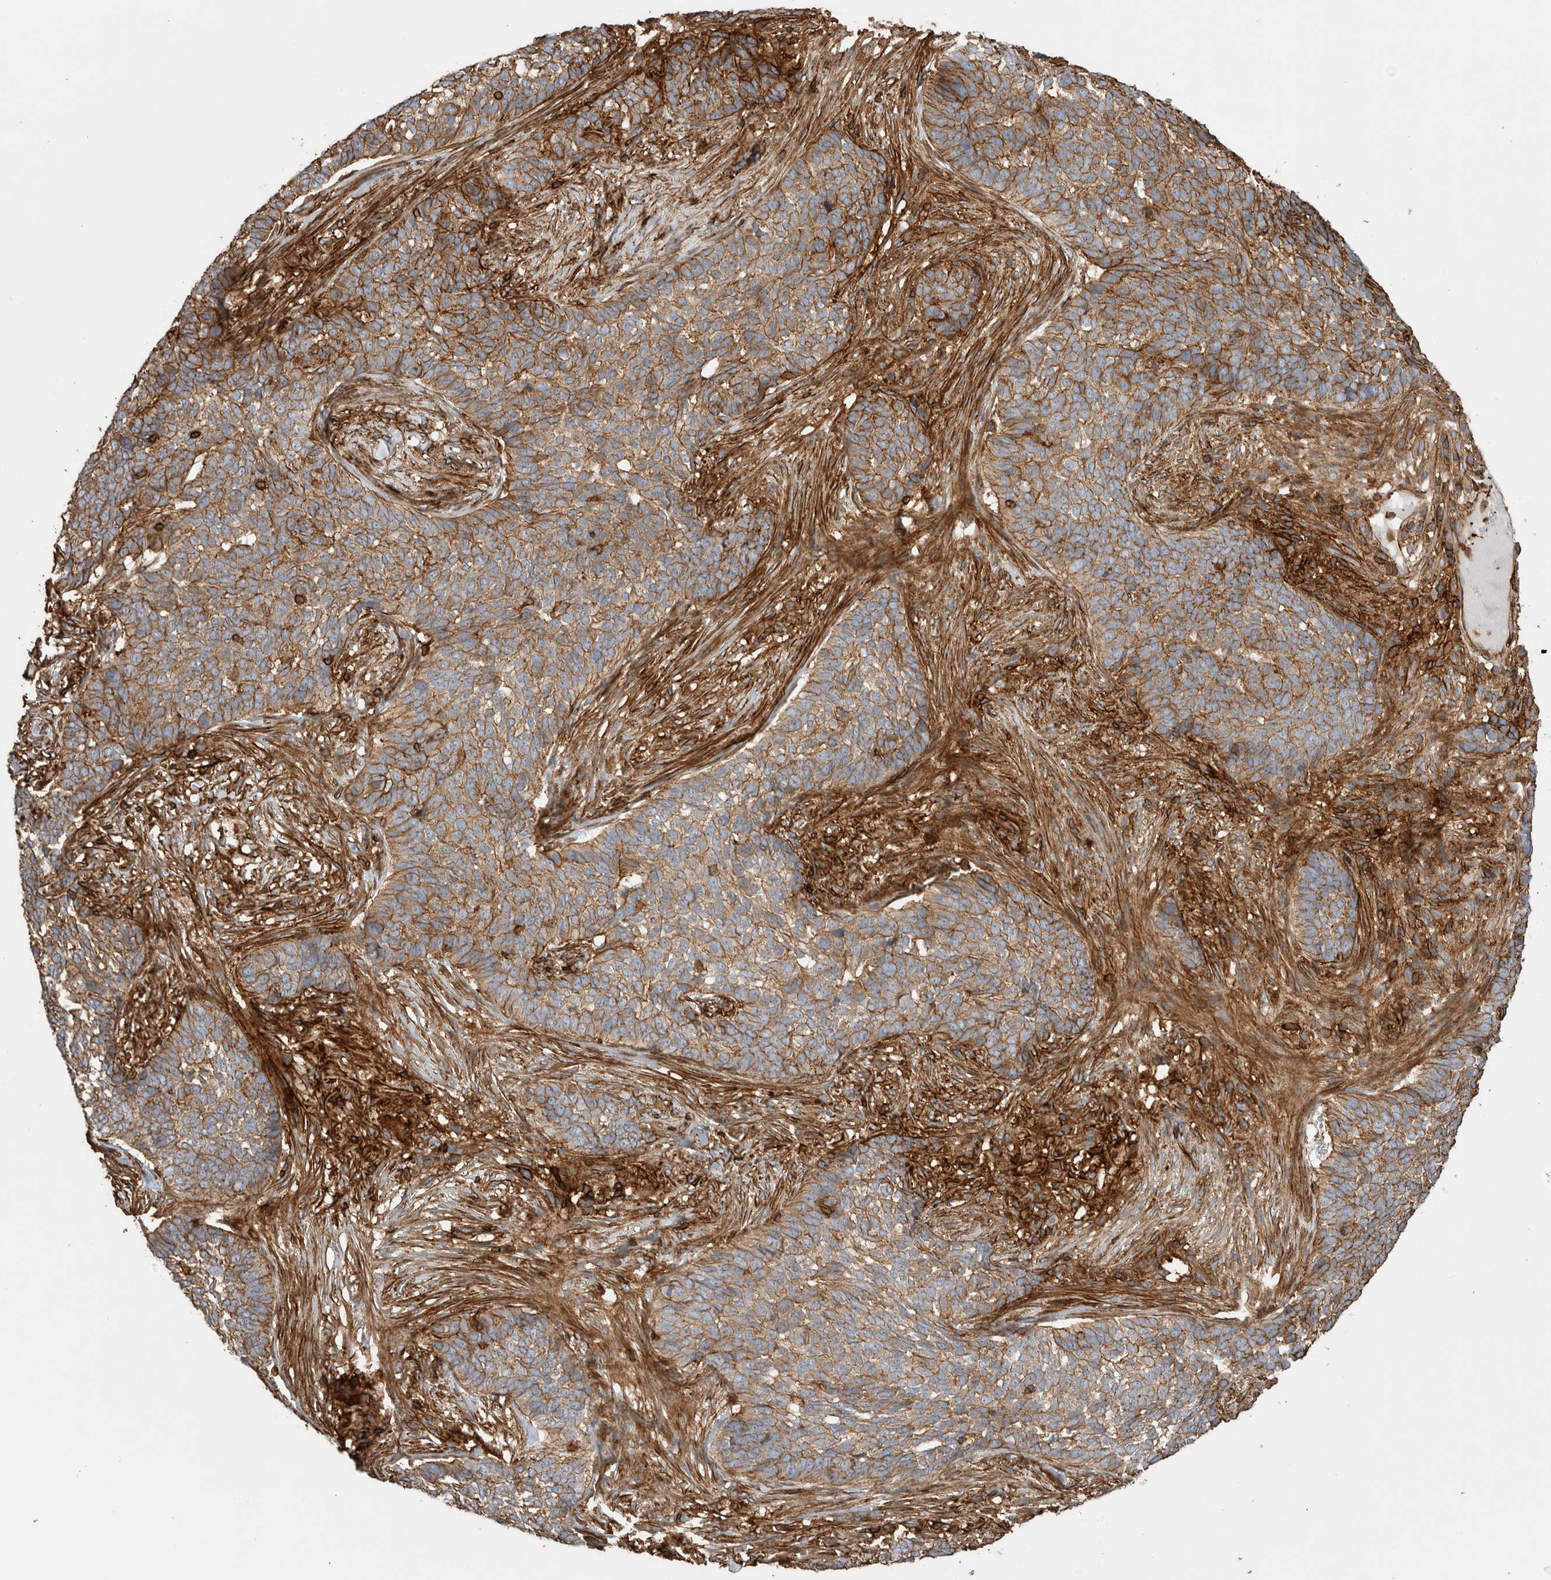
{"staining": {"intensity": "moderate", "quantity": ">75%", "location": "cytoplasmic/membranous"}, "tissue": "skin cancer", "cell_type": "Tumor cells", "image_type": "cancer", "snomed": [{"axis": "morphology", "description": "Basal cell carcinoma"}, {"axis": "topography", "description": "Skin"}], "caption": "Immunohistochemical staining of human skin cancer (basal cell carcinoma) shows medium levels of moderate cytoplasmic/membranous expression in approximately >75% of tumor cells.", "gene": "GPER1", "patient": {"sex": "male", "age": 85}}